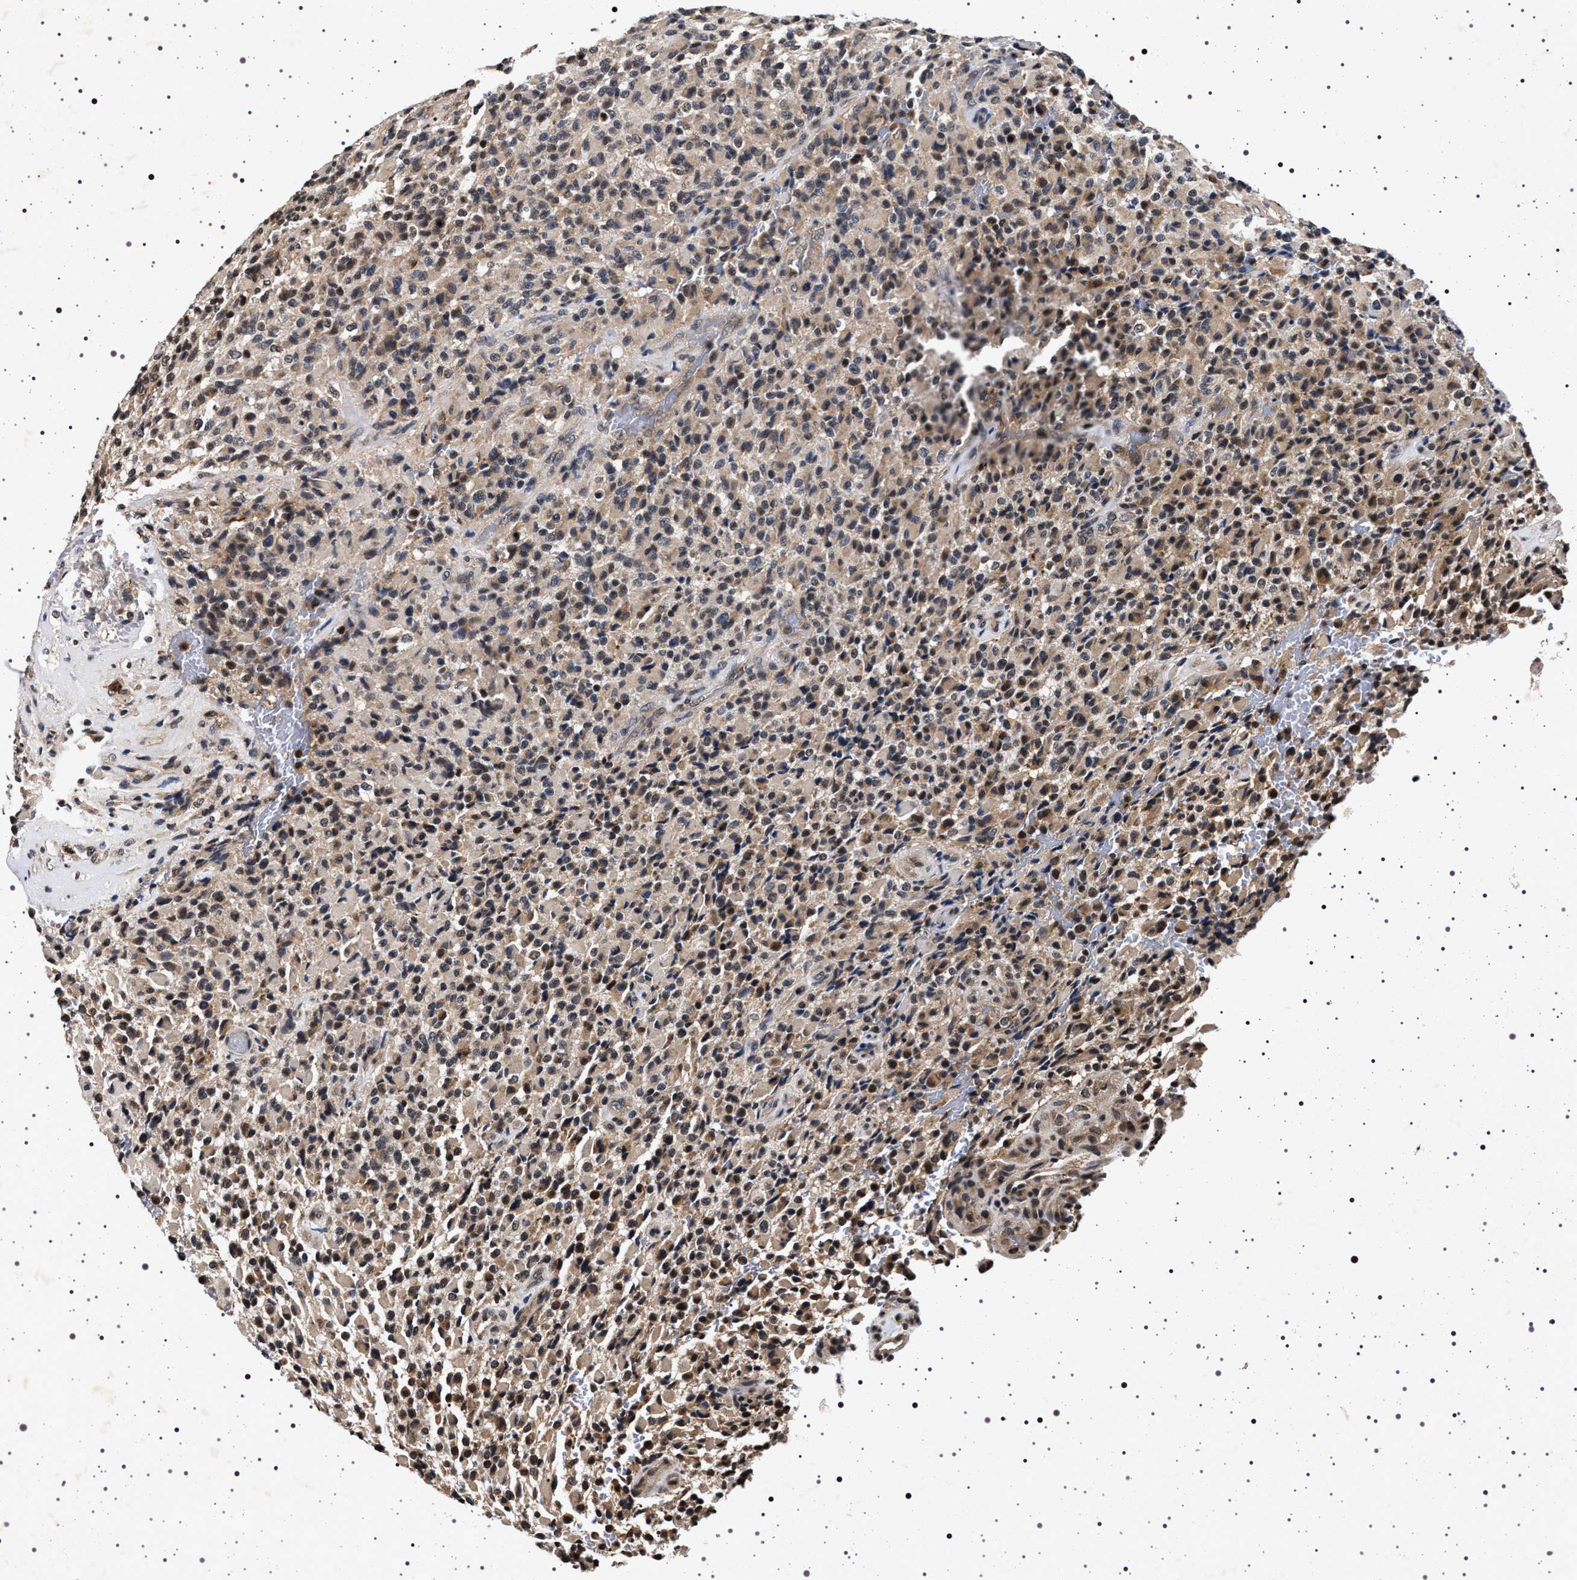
{"staining": {"intensity": "moderate", "quantity": ">75%", "location": "cytoplasmic/membranous,nuclear"}, "tissue": "glioma", "cell_type": "Tumor cells", "image_type": "cancer", "snomed": [{"axis": "morphology", "description": "Glioma, malignant, High grade"}, {"axis": "topography", "description": "Brain"}], "caption": "The photomicrograph exhibits a brown stain indicating the presence of a protein in the cytoplasmic/membranous and nuclear of tumor cells in glioma.", "gene": "CDKN1B", "patient": {"sex": "male", "age": 71}}